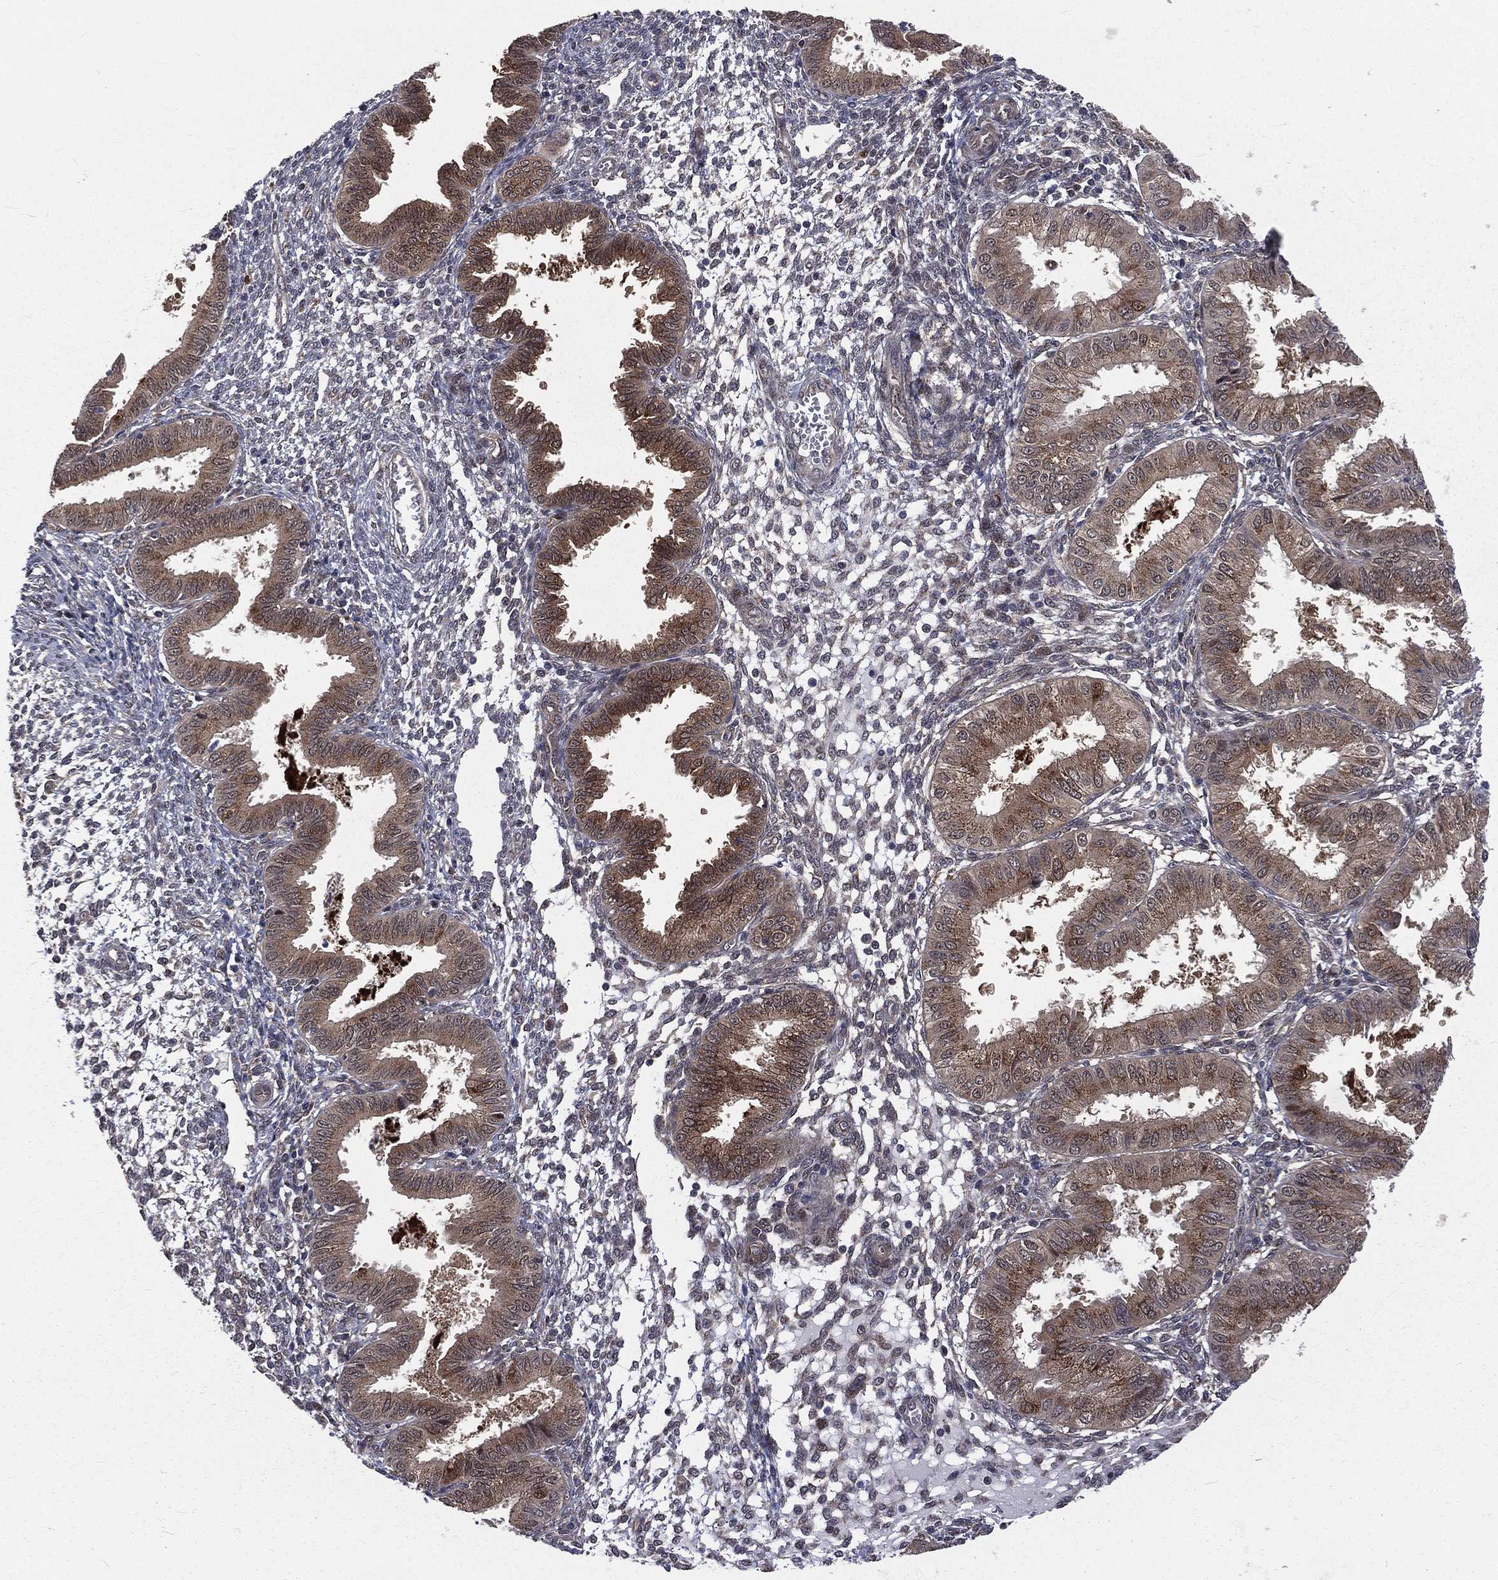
{"staining": {"intensity": "negative", "quantity": "none", "location": "none"}, "tissue": "endometrium", "cell_type": "Cells in endometrial stroma", "image_type": "normal", "snomed": [{"axis": "morphology", "description": "Normal tissue, NOS"}, {"axis": "topography", "description": "Endometrium"}], "caption": "This photomicrograph is of unremarkable endometrium stained with immunohistochemistry (IHC) to label a protein in brown with the nuclei are counter-stained blue. There is no staining in cells in endometrial stroma. (Stains: DAB (3,3'-diaminobenzidine) immunohistochemistry (IHC) with hematoxylin counter stain, Microscopy: brightfield microscopy at high magnification).", "gene": "ARL3", "patient": {"sex": "female", "age": 43}}